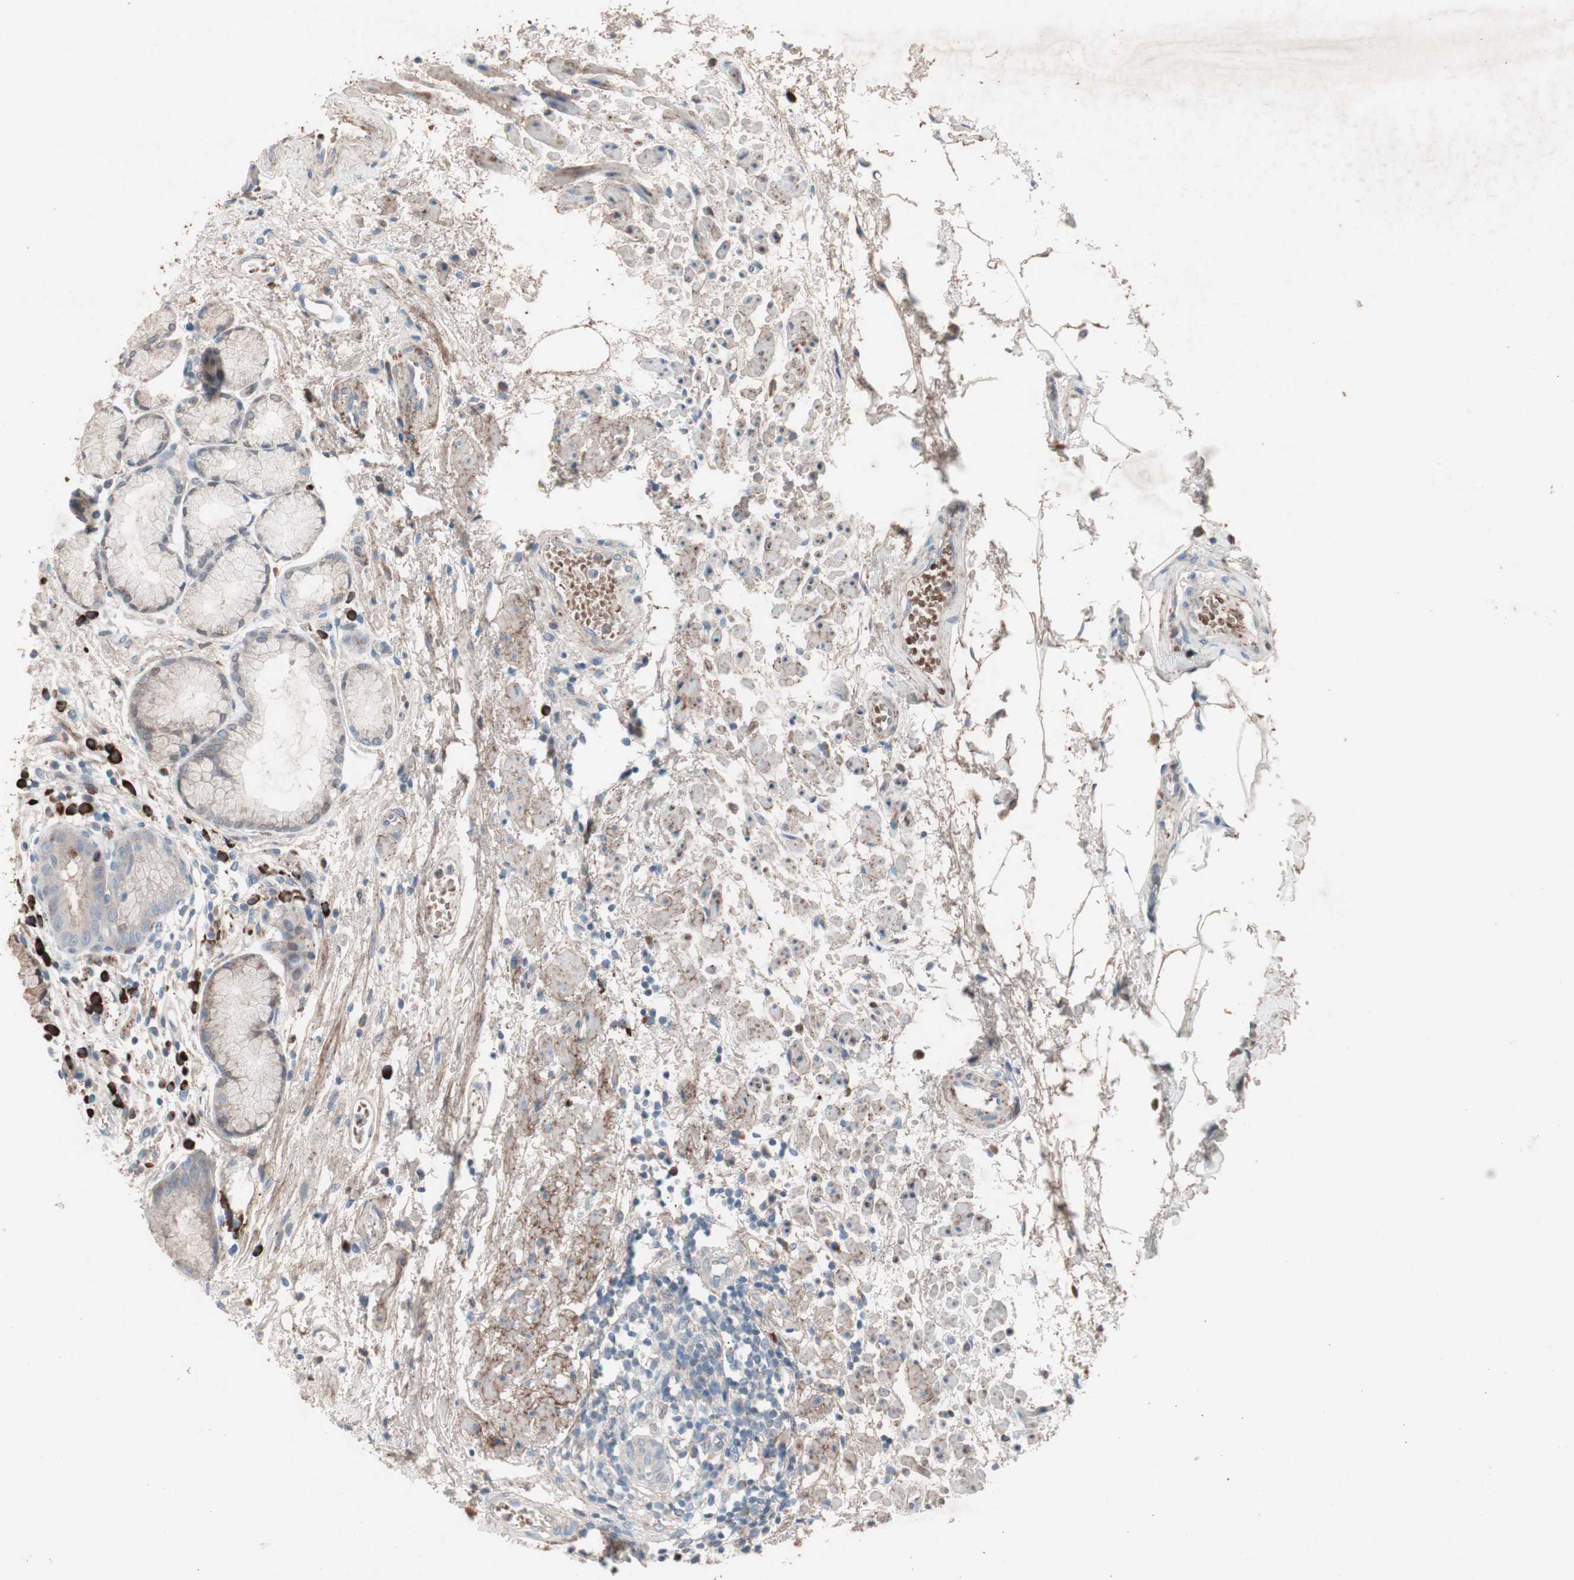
{"staining": {"intensity": "moderate", "quantity": "25%-75%", "location": "cytoplasmic/membranous"}, "tissue": "stomach", "cell_type": "Glandular cells", "image_type": "normal", "snomed": [{"axis": "morphology", "description": "Normal tissue, NOS"}, {"axis": "topography", "description": "Stomach, upper"}], "caption": "High-magnification brightfield microscopy of unremarkable stomach stained with DAB (3,3'-diaminobenzidine) (brown) and counterstained with hematoxylin (blue). glandular cells exhibit moderate cytoplasmic/membranous positivity is appreciated in approximately25%-75% of cells. The staining was performed using DAB (3,3'-diaminobenzidine) to visualize the protein expression in brown, while the nuclei were stained in blue with hematoxylin (Magnification: 20x).", "gene": "GRB7", "patient": {"sex": "male", "age": 72}}